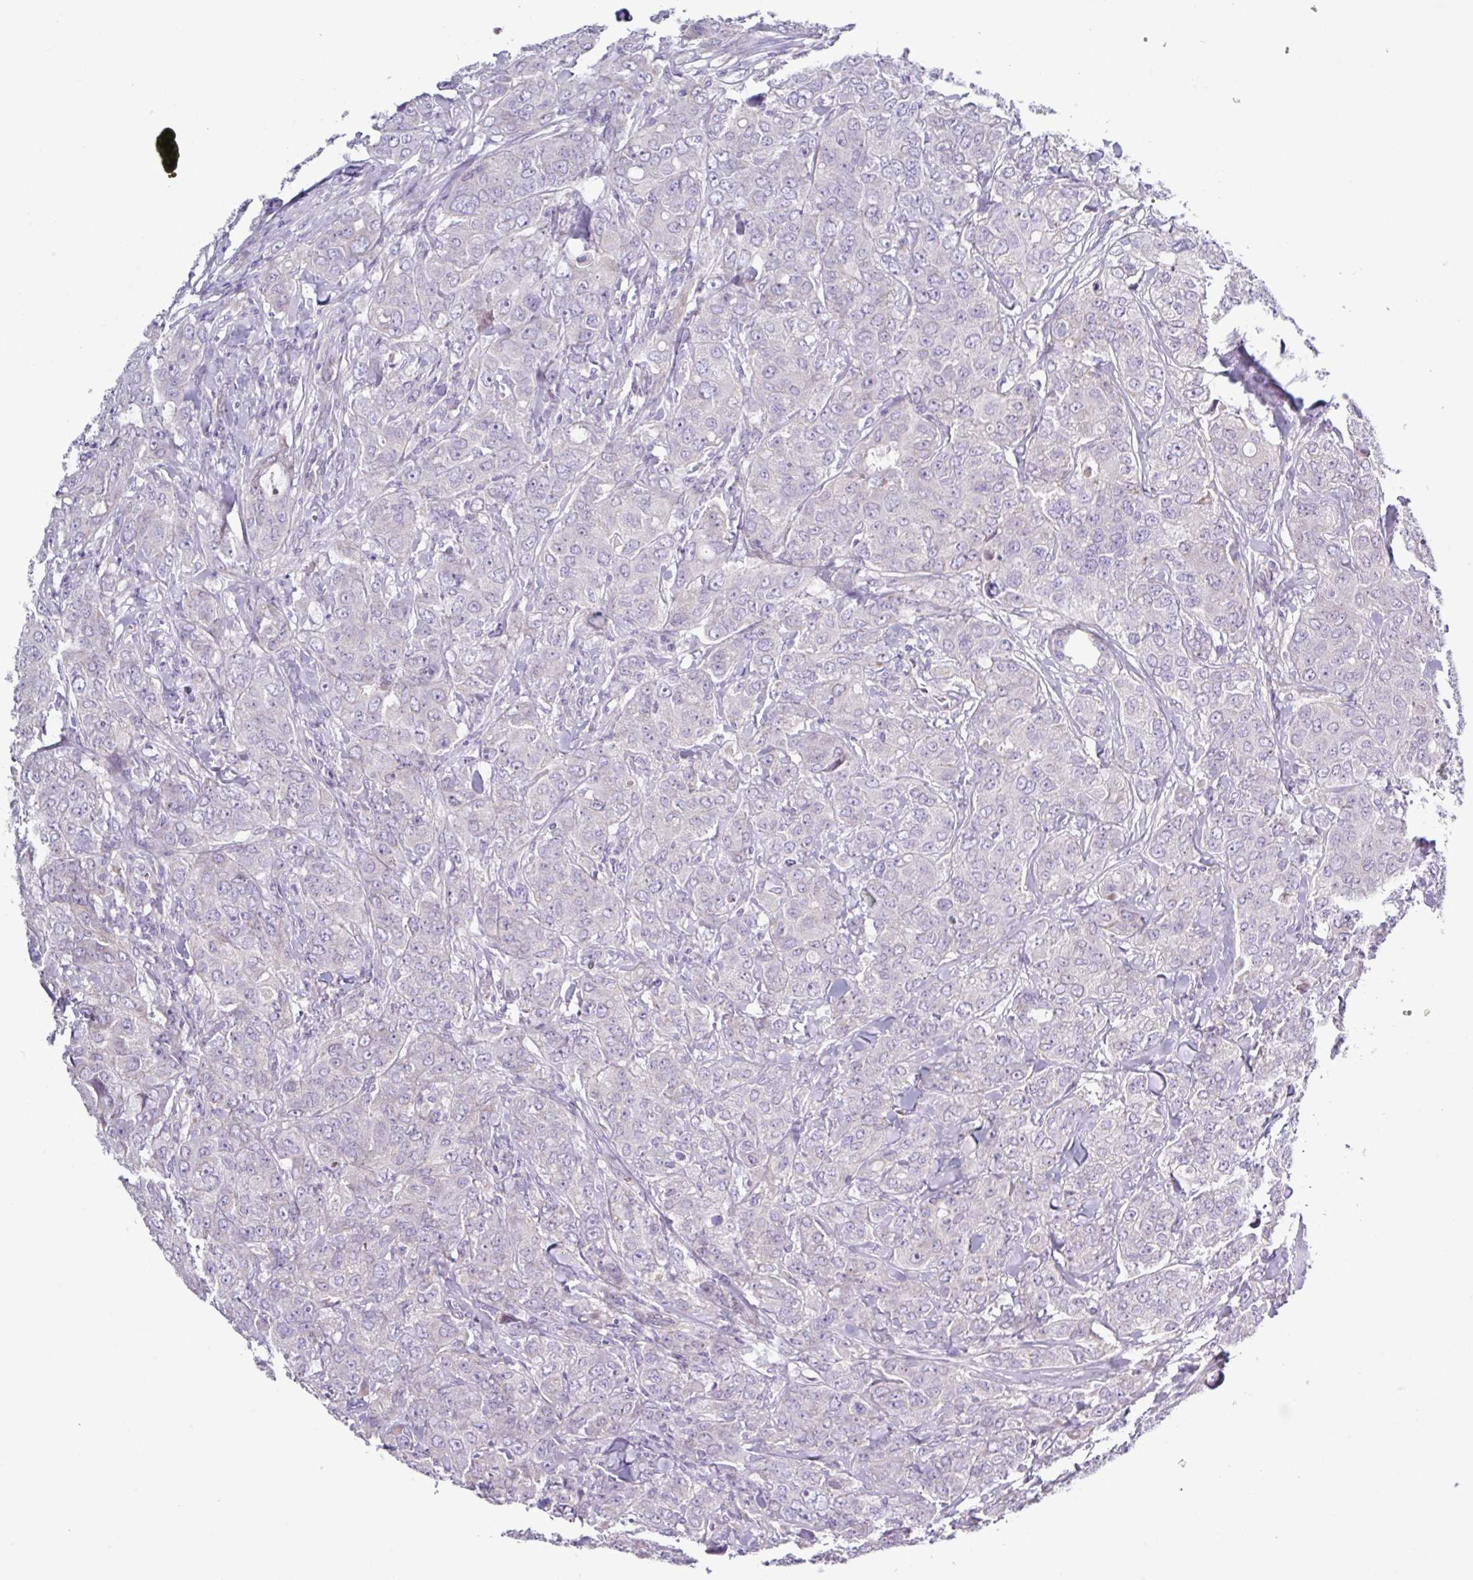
{"staining": {"intensity": "negative", "quantity": "none", "location": "none"}, "tissue": "breast cancer", "cell_type": "Tumor cells", "image_type": "cancer", "snomed": [{"axis": "morphology", "description": "Duct carcinoma"}, {"axis": "topography", "description": "Breast"}], "caption": "Image shows no significant protein expression in tumor cells of breast cancer (invasive ductal carcinoma).", "gene": "RGS16", "patient": {"sex": "female", "age": 43}}